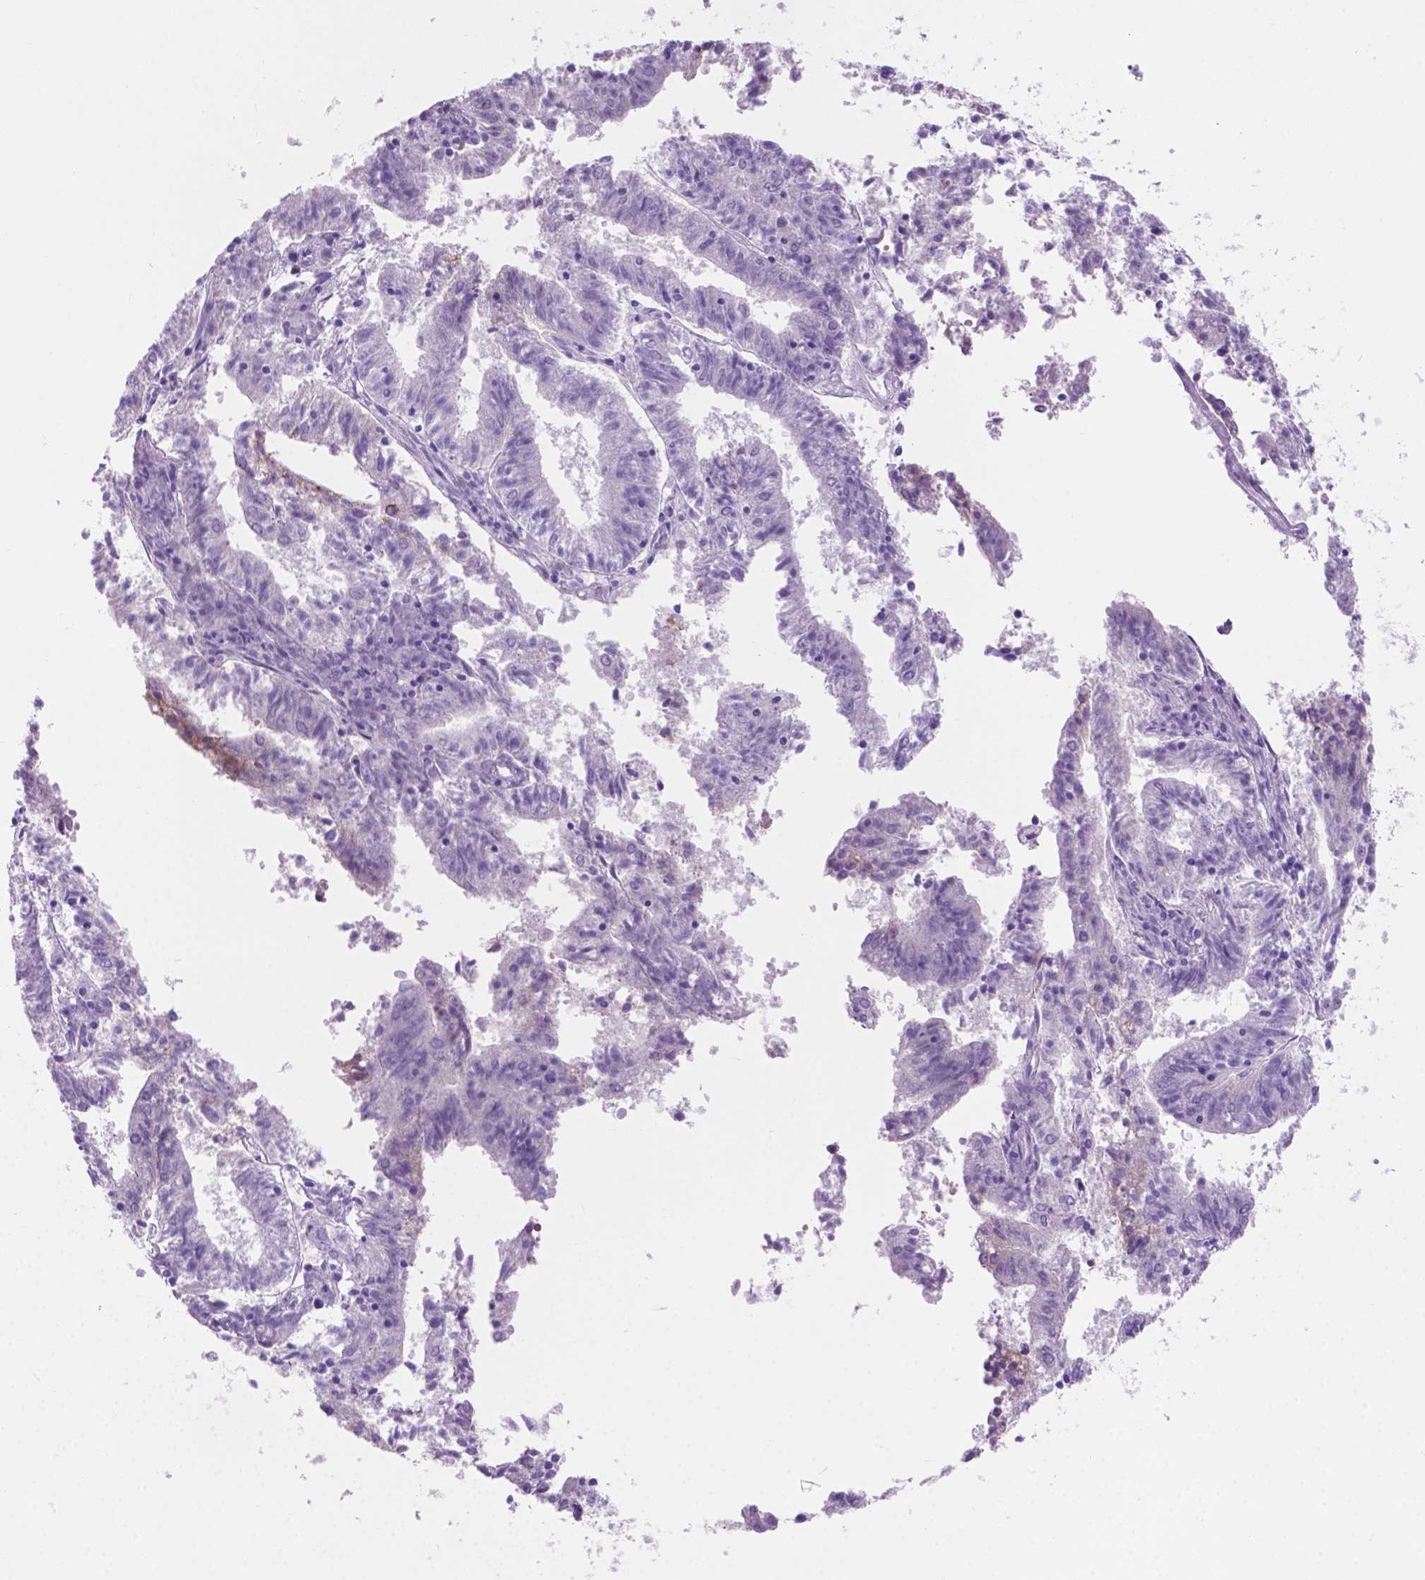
{"staining": {"intensity": "negative", "quantity": "none", "location": "none"}, "tissue": "endometrial cancer", "cell_type": "Tumor cells", "image_type": "cancer", "snomed": [{"axis": "morphology", "description": "Adenocarcinoma, NOS"}, {"axis": "topography", "description": "Endometrium"}], "caption": "Human endometrial cancer (adenocarcinoma) stained for a protein using IHC shows no expression in tumor cells.", "gene": "GRIN2B", "patient": {"sex": "female", "age": 82}}